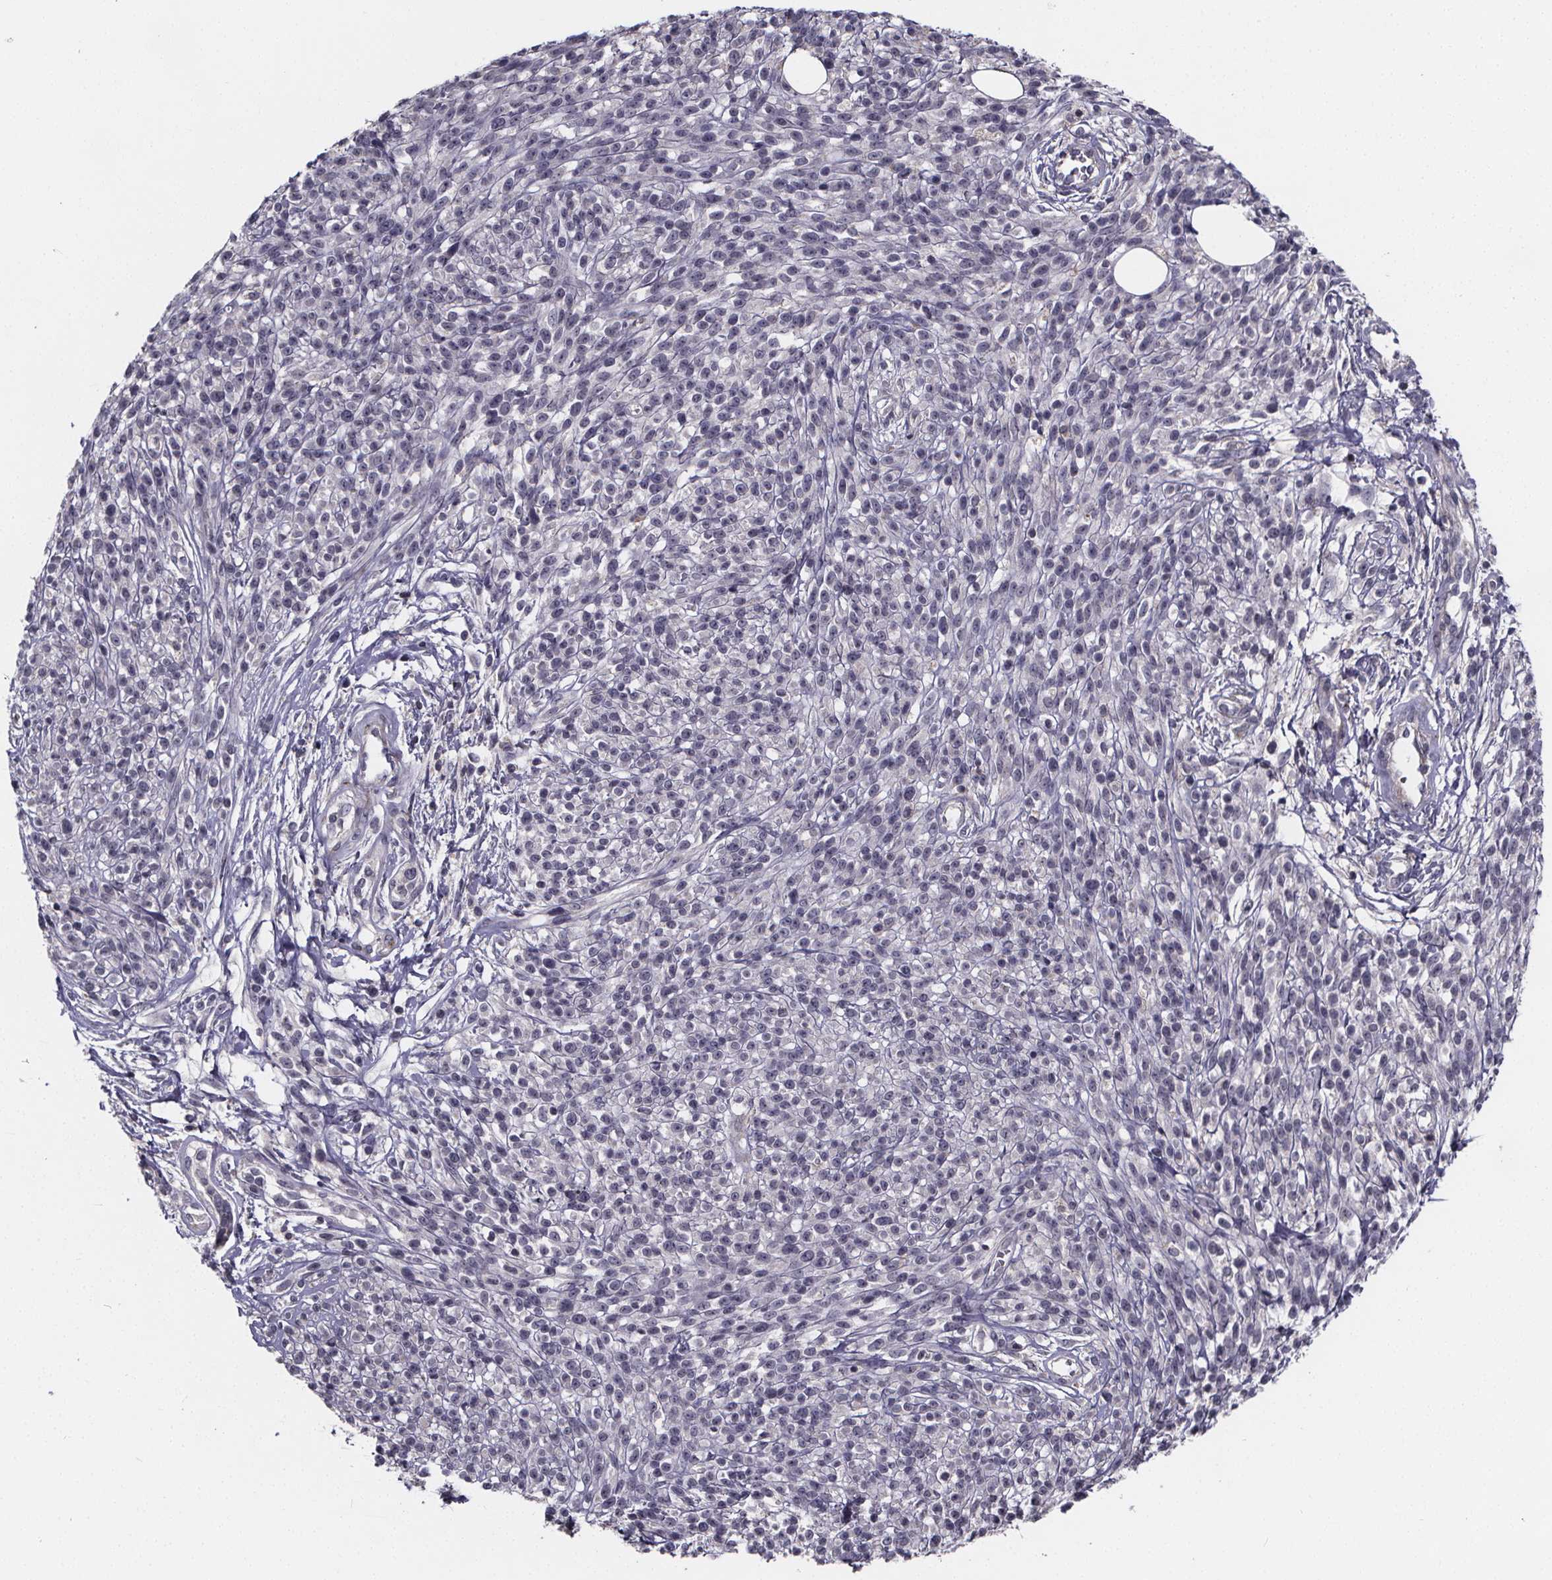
{"staining": {"intensity": "negative", "quantity": "none", "location": "none"}, "tissue": "melanoma", "cell_type": "Tumor cells", "image_type": "cancer", "snomed": [{"axis": "morphology", "description": "Malignant melanoma, NOS"}, {"axis": "topography", "description": "Skin"}, {"axis": "topography", "description": "Skin of trunk"}], "caption": "Immunohistochemistry of malignant melanoma displays no expression in tumor cells.", "gene": "FBXW2", "patient": {"sex": "male", "age": 74}}